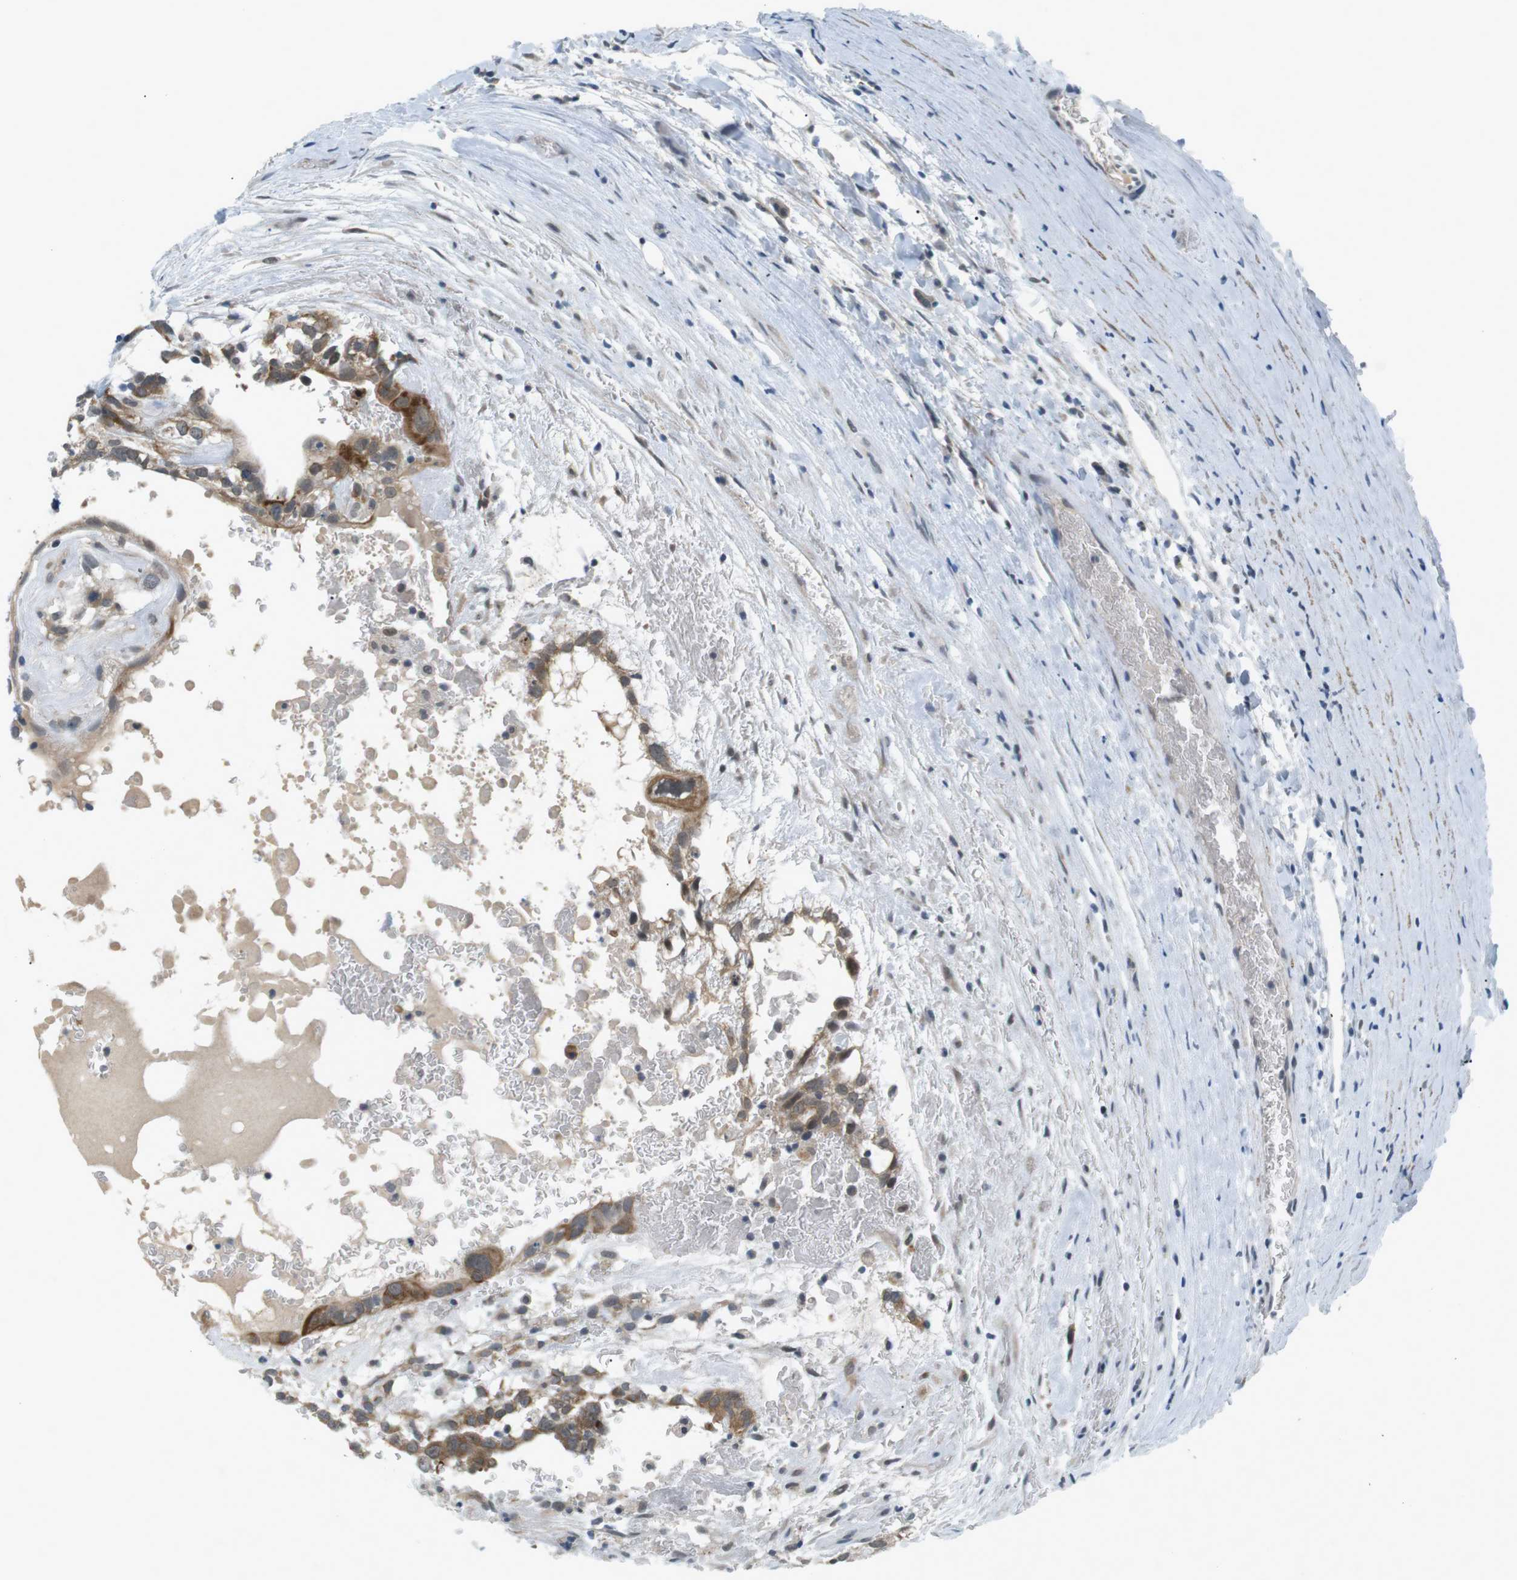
{"staining": {"intensity": "moderate", "quantity": "25%-75%", "location": "cytoplasmic/membranous"}, "tissue": "testis cancer", "cell_type": "Tumor cells", "image_type": "cancer", "snomed": [{"axis": "morphology", "description": "Seminoma, NOS"}, {"axis": "morphology", "description": "Carcinoma, Embryonal, NOS"}, {"axis": "topography", "description": "Testis"}], "caption": "High-magnification brightfield microscopy of testis cancer stained with DAB (brown) and counterstained with hematoxylin (blue). tumor cells exhibit moderate cytoplasmic/membranous staining is seen in approximately25%-75% of cells.", "gene": "RTN3", "patient": {"sex": "male", "age": 52}}